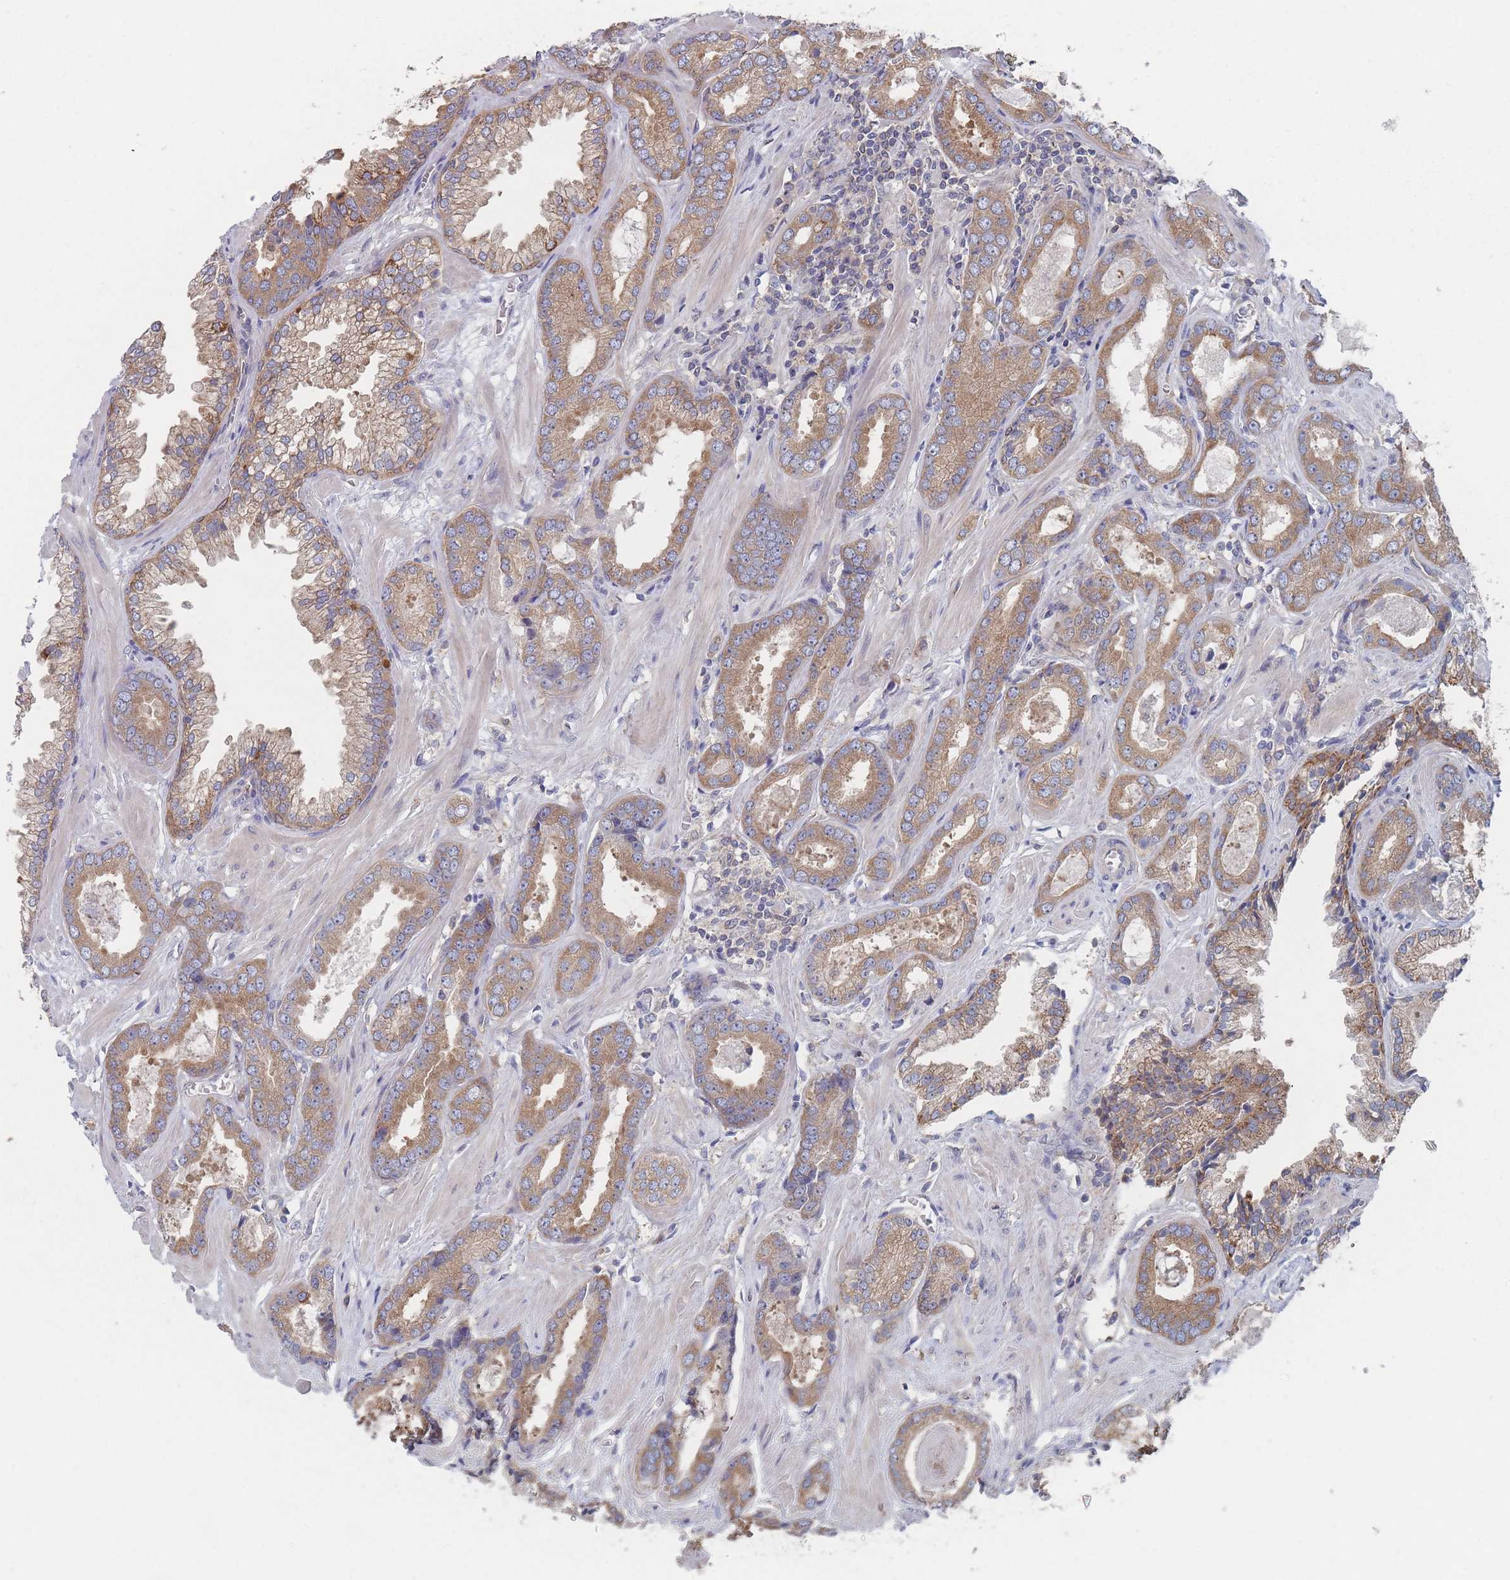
{"staining": {"intensity": "moderate", "quantity": ">75%", "location": "cytoplasmic/membranous"}, "tissue": "prostate cancer", "cell_type": "Tumor cells", "image_type": "cancer", "snomed": [{"axis": "morphology", "description": "Adenocarcinoma, Low grade"}, {"axis": "topography", "description": "Prostate"}], "caption": "IHC histopathology image of neoplastic tissue: human prostate cancer stained using IHC displays medium levels of moderate protein expression localized specifically in the cytoplasmic/membranous of tumor cells, appearing as a cytoplasmic/membranous brown color.", "gene": "EFCC1", "patient": {"sex": "male", "age": 60}}